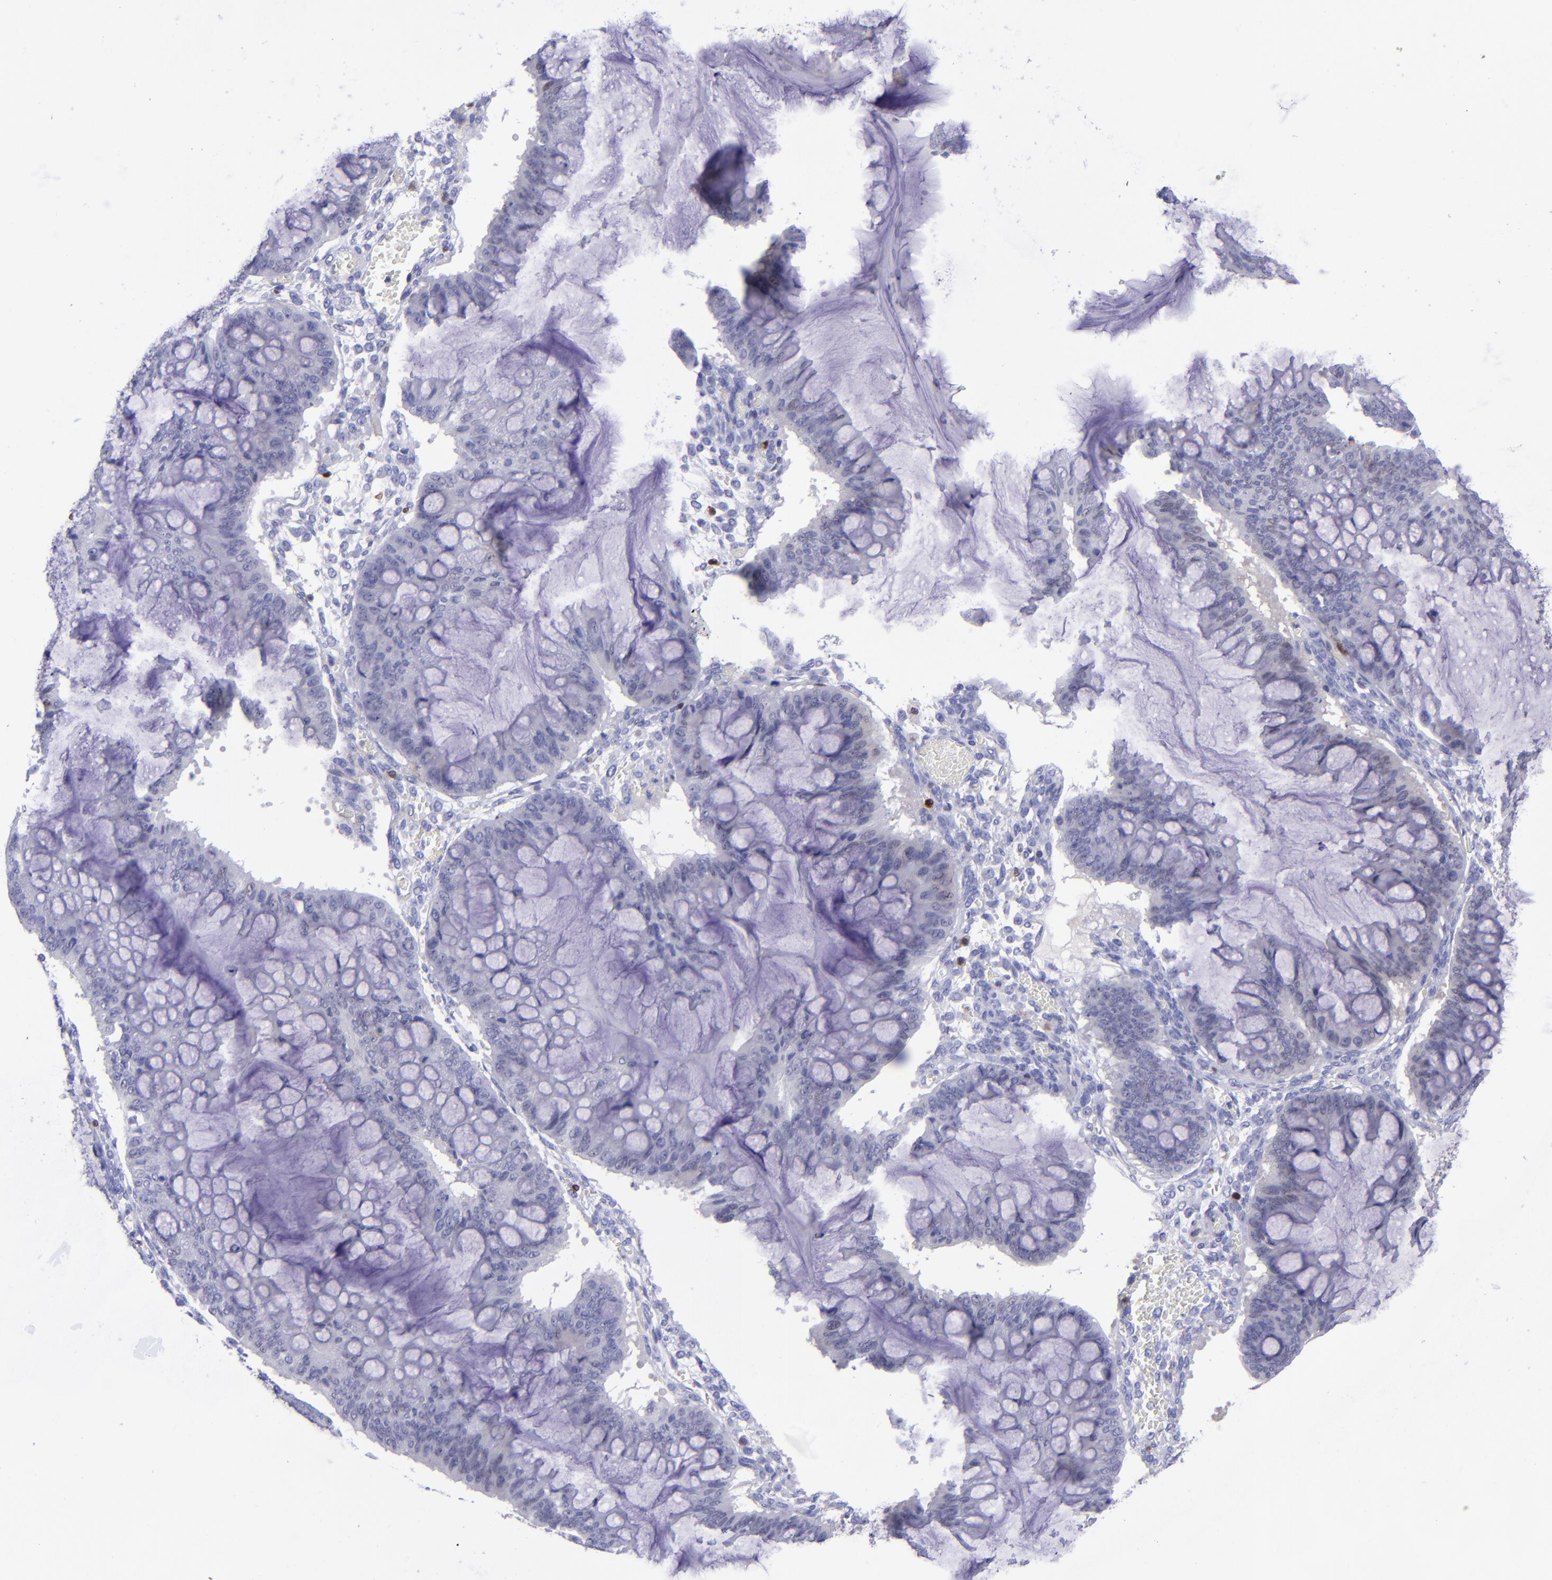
{"staining": {"intensity": "negative", "quantity": "none", "location": "none"}, "tissue": "ovarian cancer", "cell_type": "Tumor cells", "image_type": "cancer", "snomed": [{"axis": "morphology", "description": "Cystadenocarcinoma, mucinous, NOS"}, {"axis": "topography", "description": "Ovary"}], "caption": "This is an immunohistochemistry histopathology image of mucinous cystadenocarcinoma (ovarian). There is no staining in tumor cells.", "gene": "TYMP", "patient": {"sex": "female", "age": 73}}